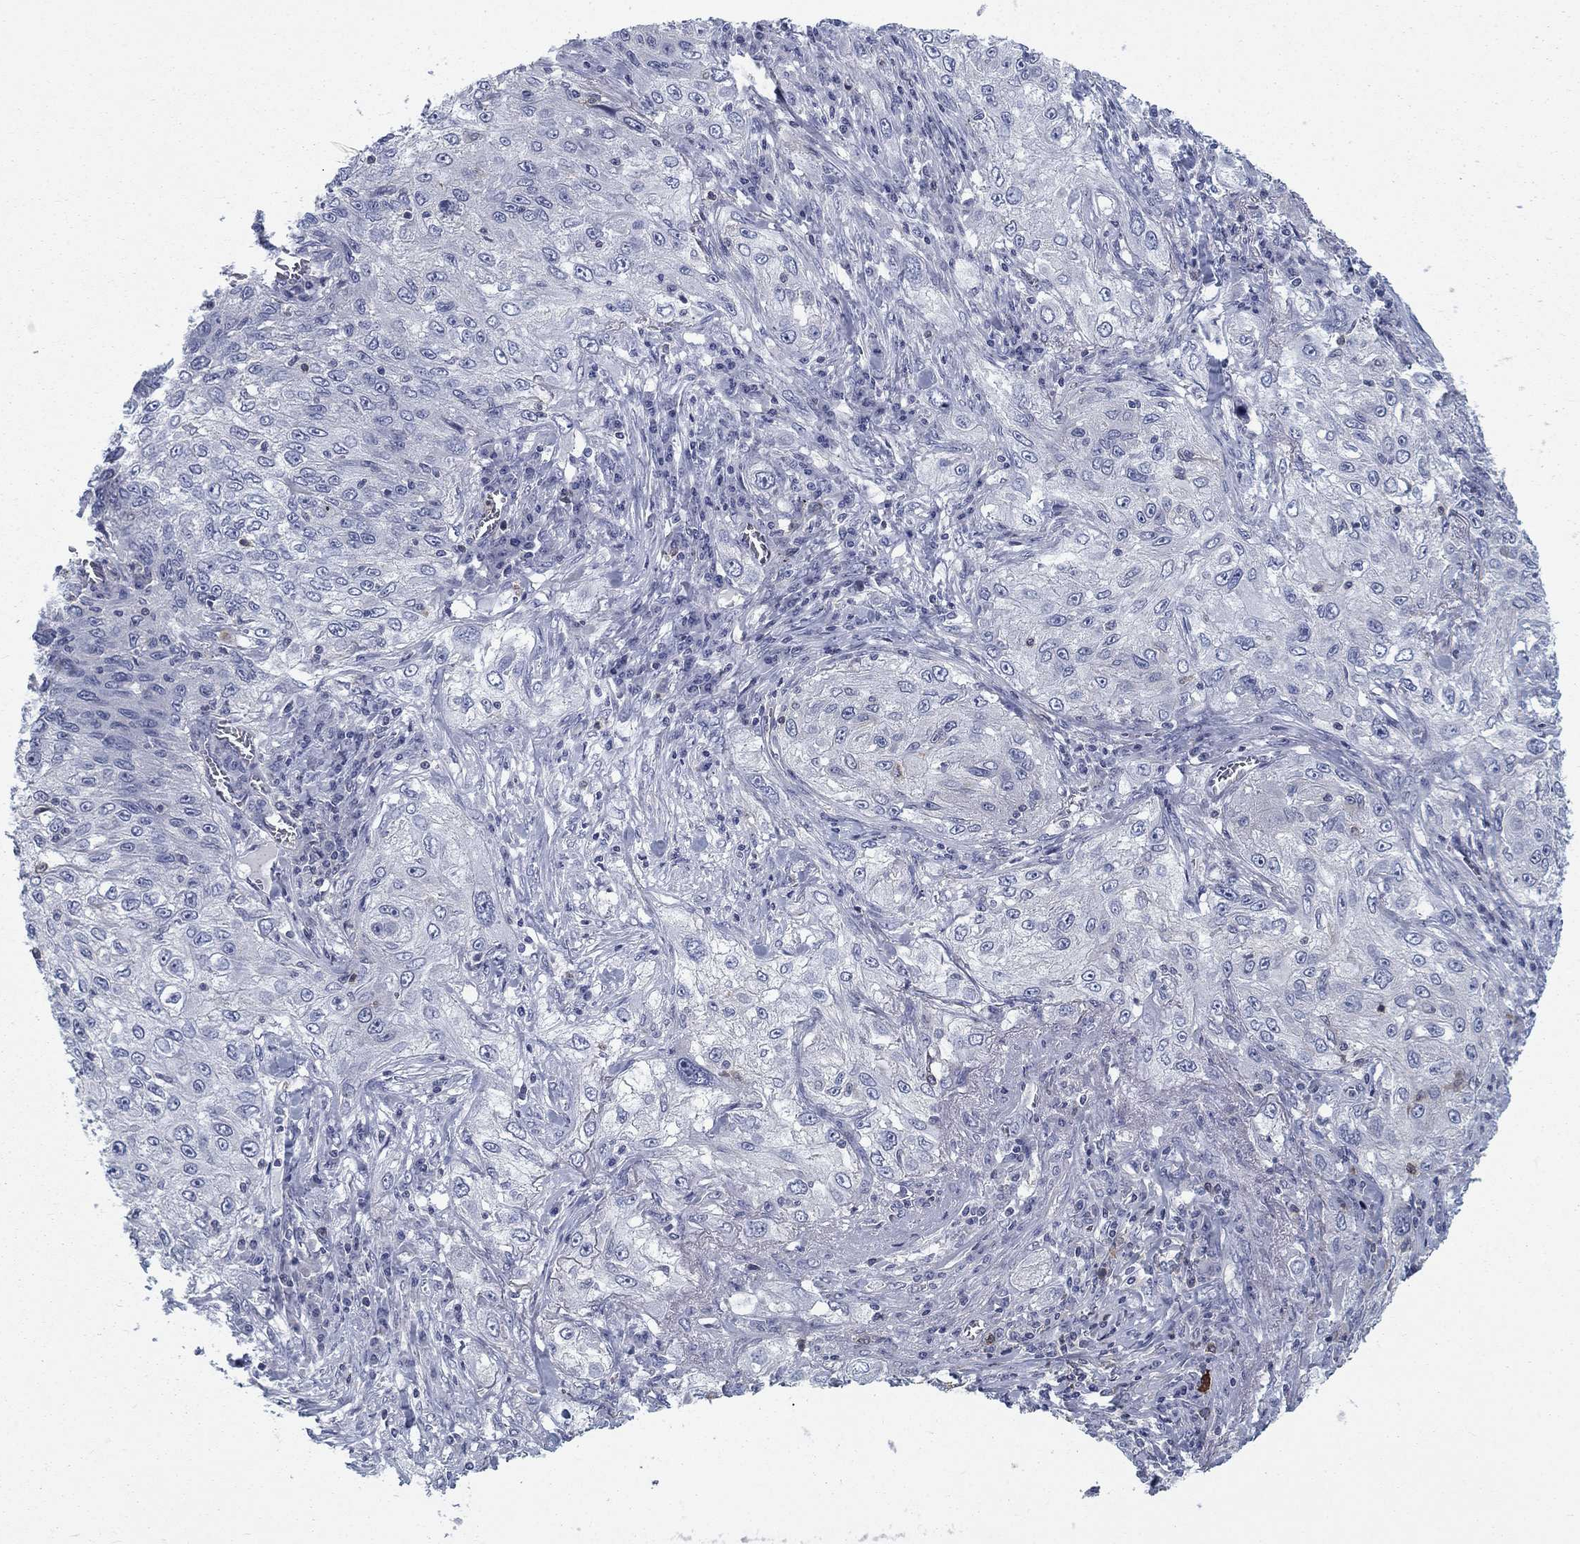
{"staining": {"intensity": "negative", "quantity": "none", "location": "none"}, "tissue": "lung cancer", "cell_type": "Tumor cells", "image_type": "cancer", "snomed": [{"axis": "morphology", "description": "Squamous cell carcinoma, NOS"}, {"axis": "topography", "description": "Lung"}], "caption": "Lung cancer (squamous cell carcinoma) stained for a protein using immunohistochemistry displays no expression tumor cells.", "gene": "KIF15", "patient": {"sex": "female", "age": 69}}